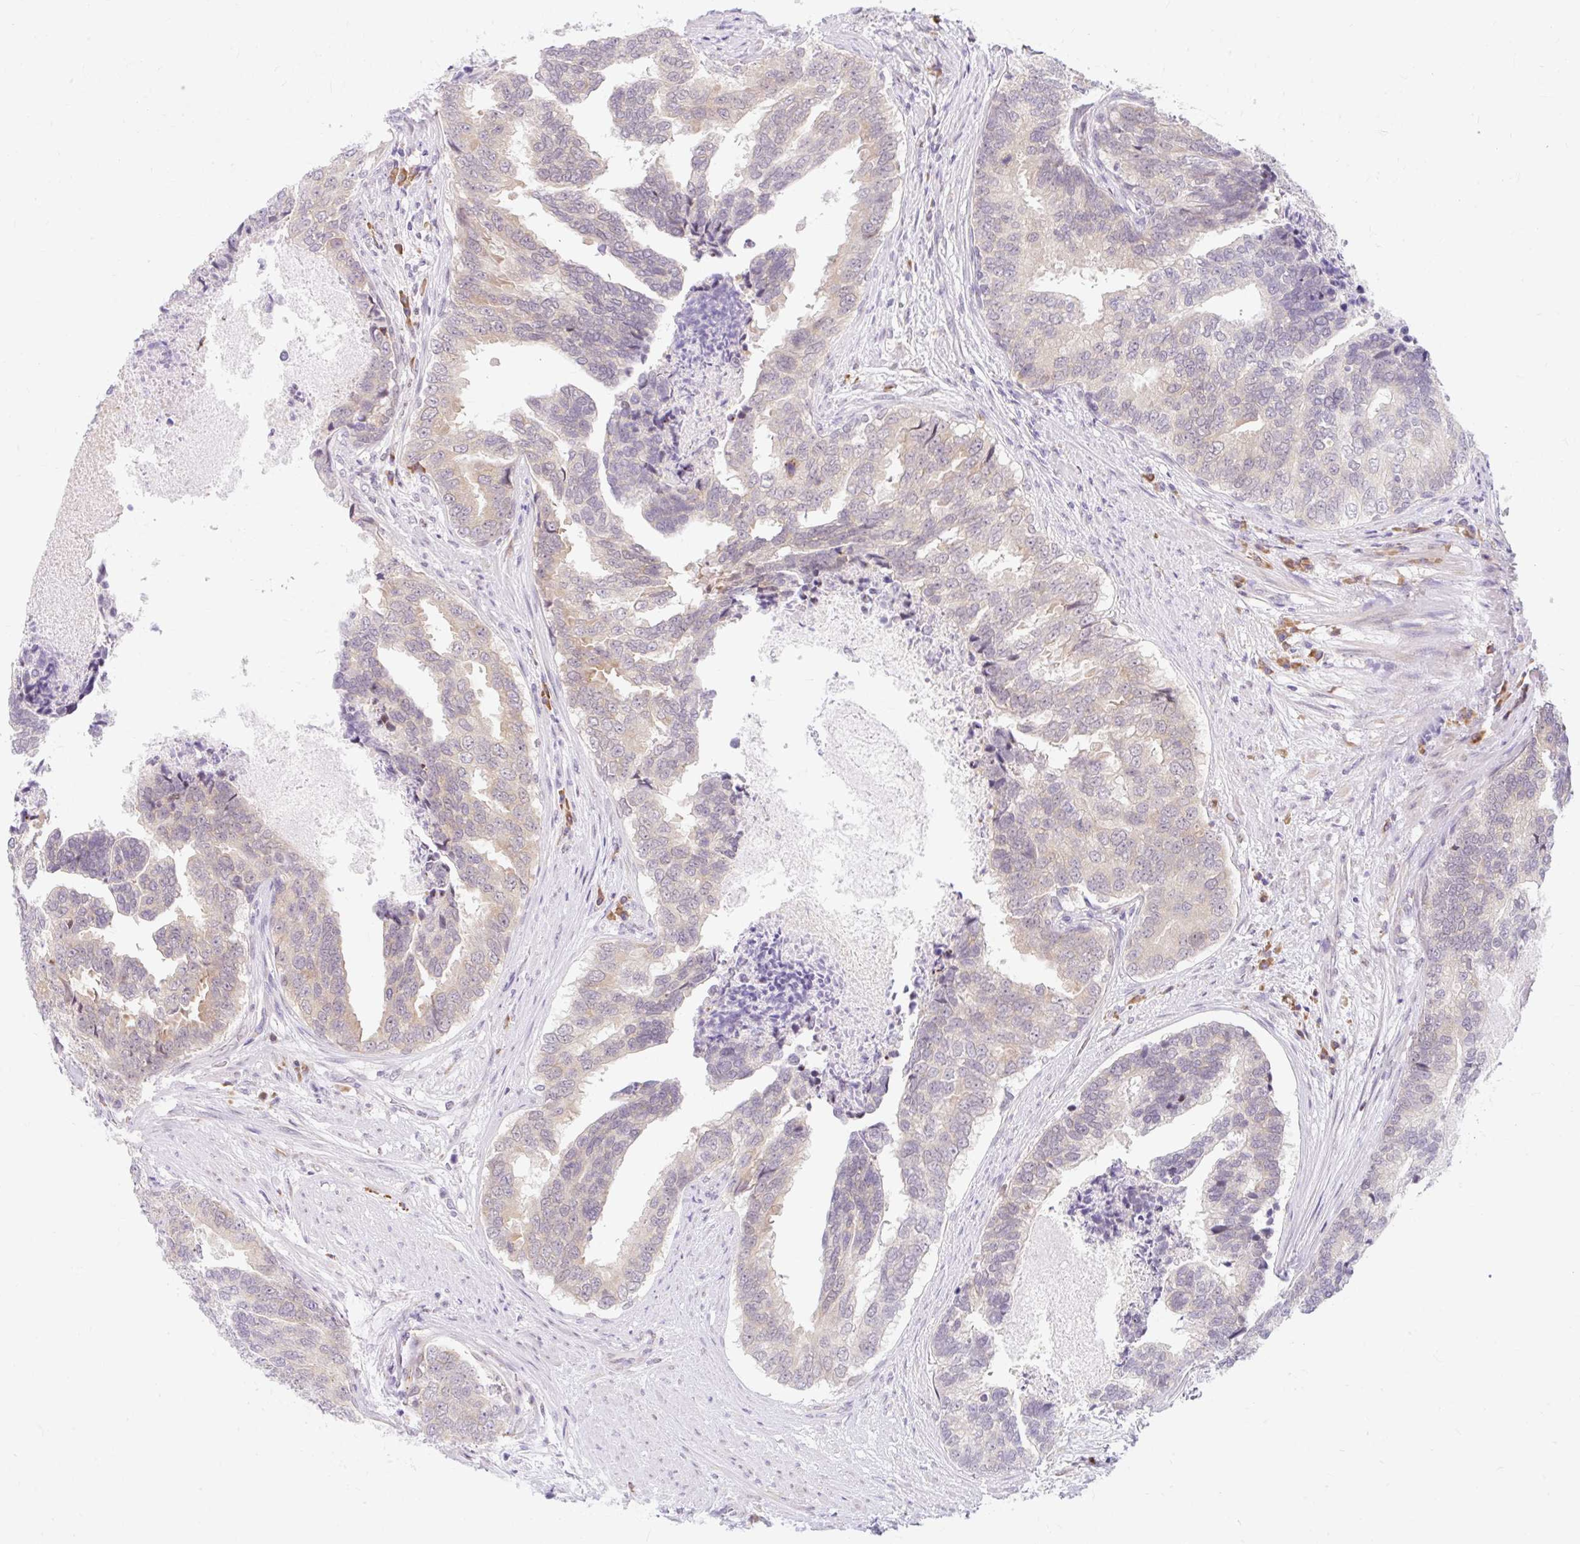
{"staining": {"intensity": "weak", "quantity": ">75%", "location": "cytoplasmic/membranous"}, "tissue": "prostate cancer", "cell_type": "Tumor cells", "image_type": "cancer", "snomed": [{"axis": "morphology", "description": "Adenocarcinoma, High grade"}, {"axis": "topography", "description": "Prostate"}], "caption": "Protein expression analysis of human prostate high-grade adenocarcinoma reveals weak cytoplasmic/membranous expression in approximately >75% of tumor cells.", "gene": "SRSF10", "patient": {"sex": "male", "age": 68}}